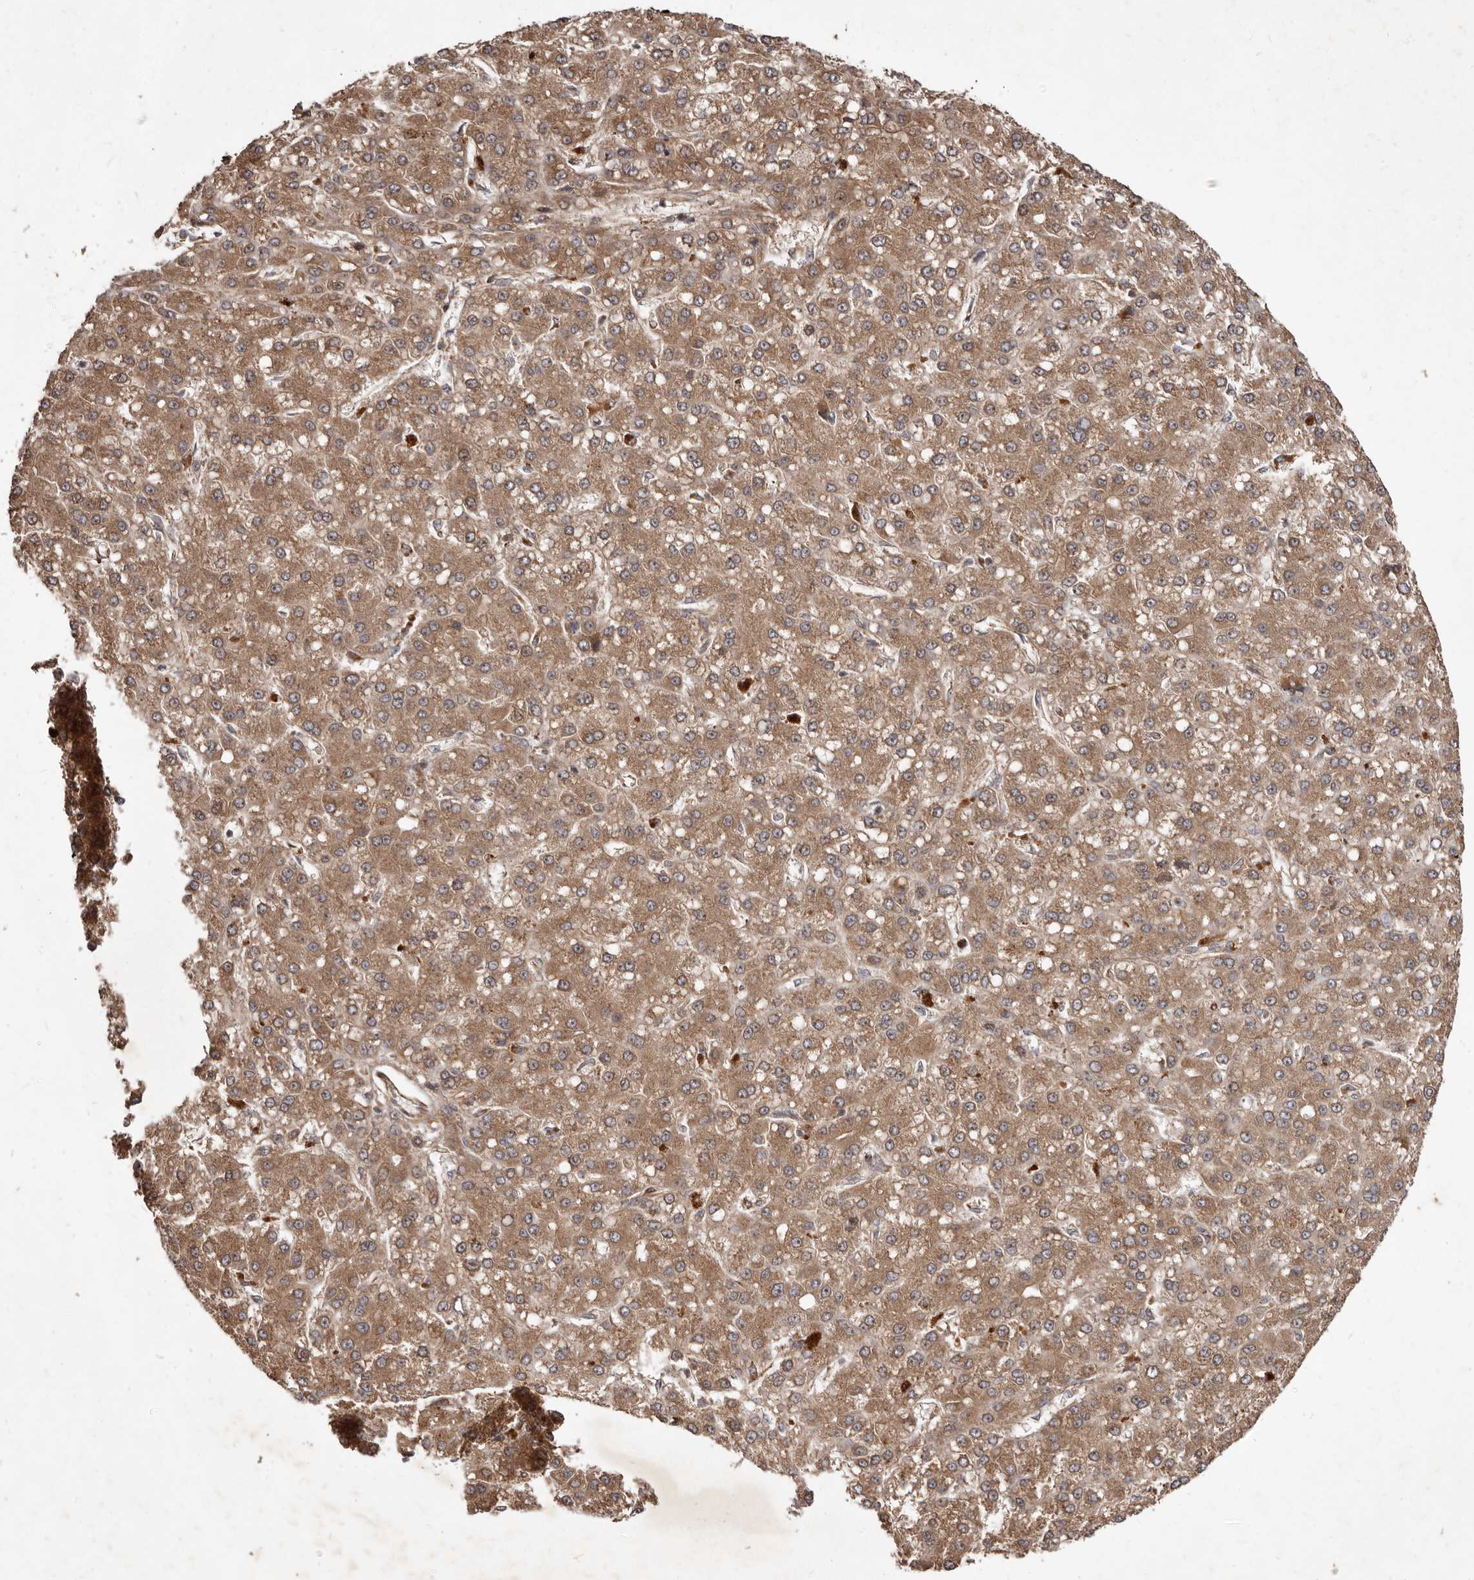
{"staining": {"intensity": "weak", "quantity": ">75%", "location": "cytoplasmic/membranous"}, "tissue": "liver cancer", "cell_type": "Tumor cells", "image_type": "cancer", "snomed": [{"axis": "morphology", "description": "Carcinoma, Hepatocellular, NOS"}, {"axis": "topography", "description": "Liver"}], "caption": "Brown immunohistochemical staining in human hepatocellular carcinoma (liver) reveals weak cytoplasmic/membranous expression in approximately >75% of tumor cells. (Brightfield microscopy of DAB IHC at high magnification).", "gene": "STK36", "patient": {"sex": "male", "age": 67}}